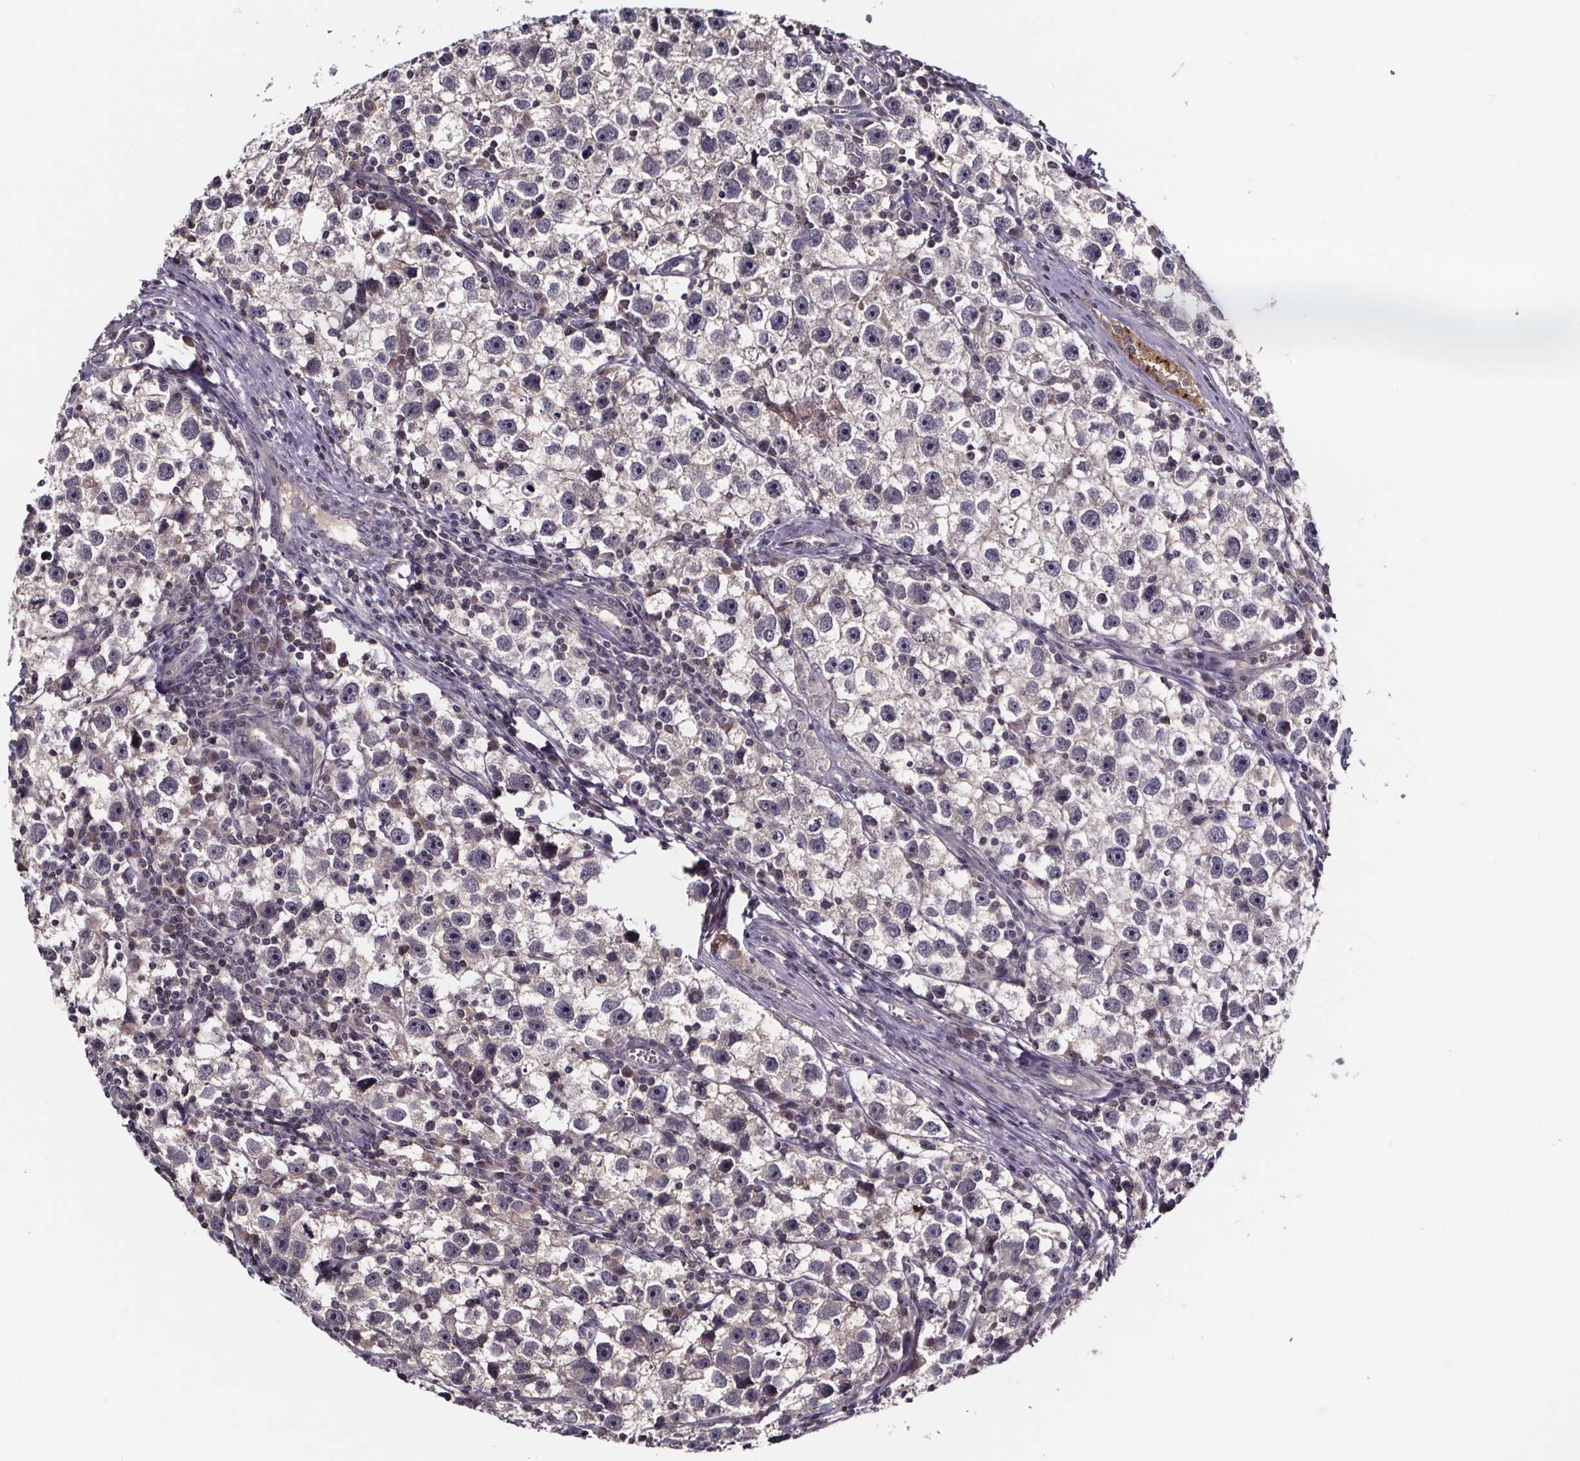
{"staining": {"intensity": "negative", "quantity": "none", "location": "none"}, "tissue": "testis cancer", "cell_type": "Tumor cells", "image_type": "cancer", "snomed": [{"axis": "morphology", "description": "Seminoma, NOS"}, {"axis": "topography", "description": "Testis"}], "caption": "Immunohistochemistry (IHC) of human testis cancer (seminoma) demonstrates no staining in tumor cells.", "gene": "SMIM1", "patient": {"sex": "male", "age": 30}}